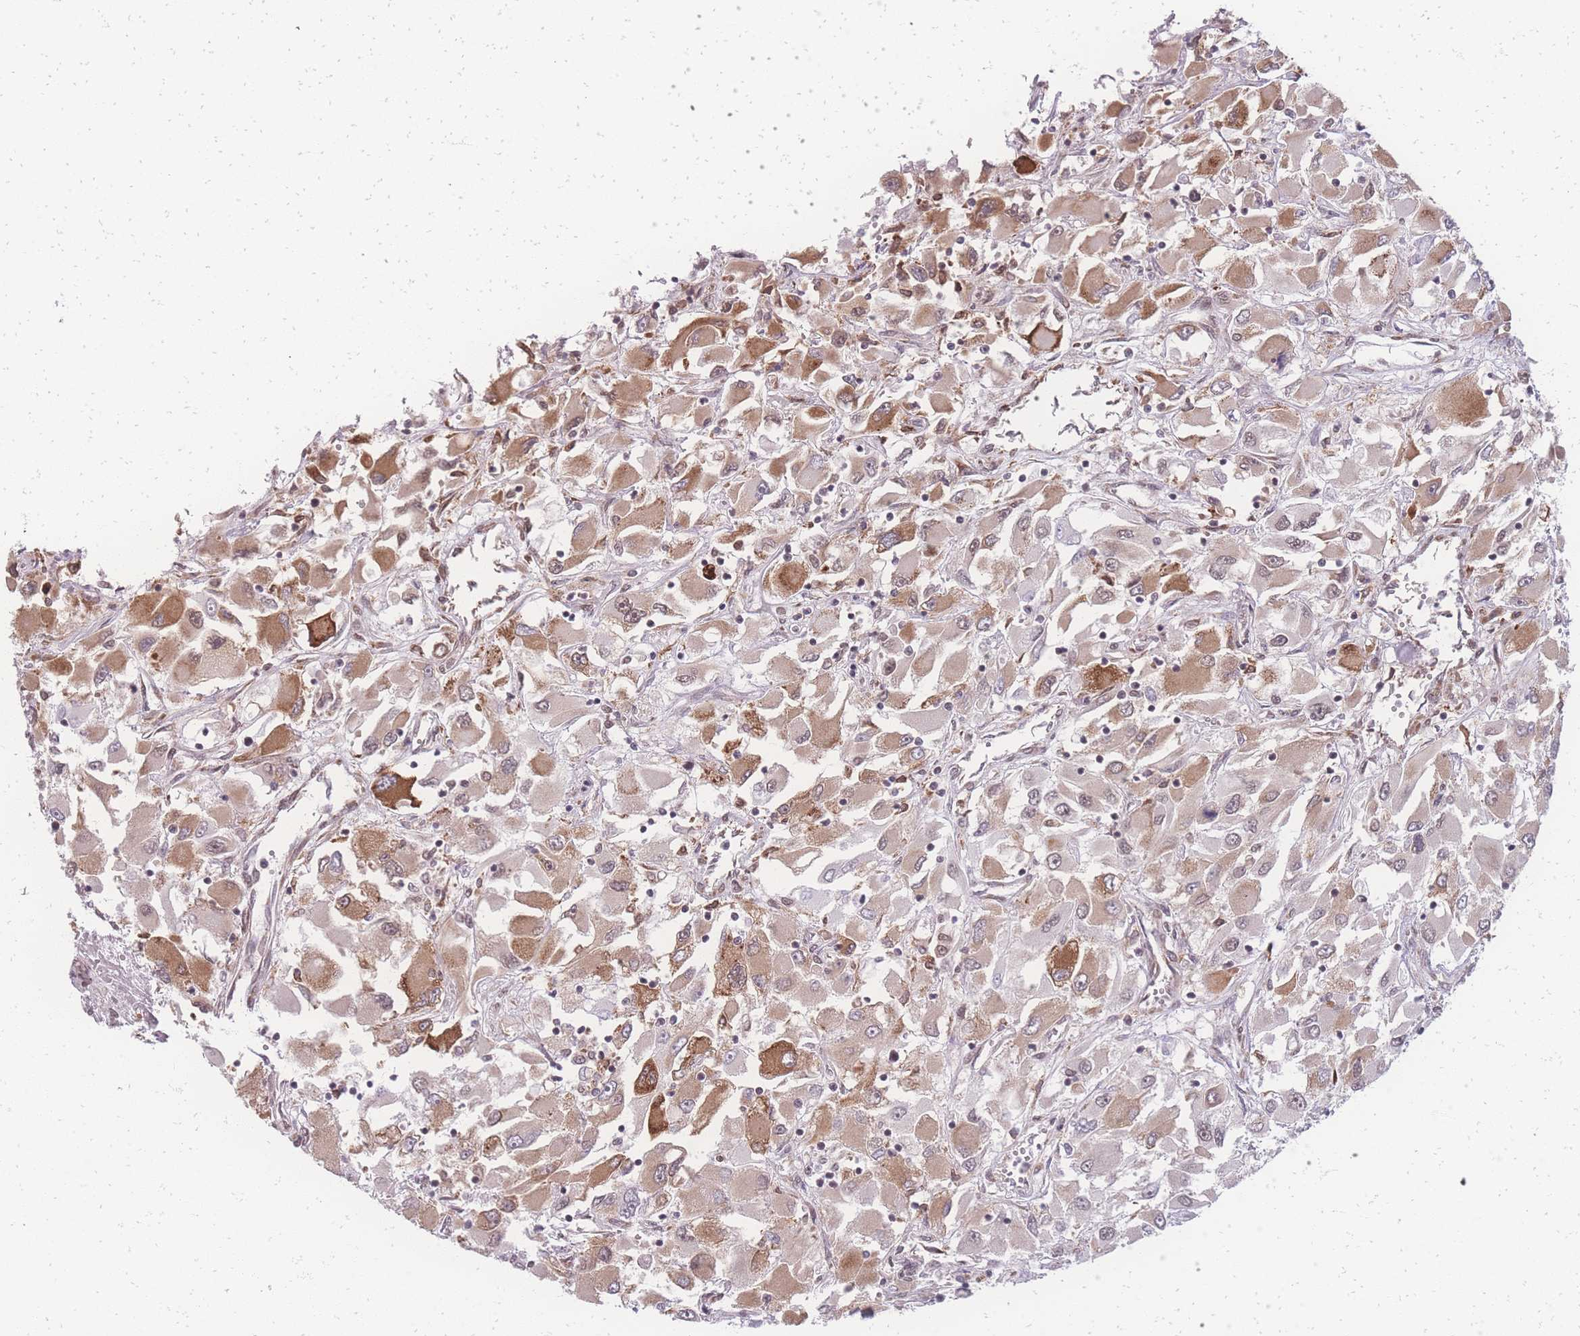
{"staining": {"intensity": "moderate", "quantity": "25%-75%", "location": "cytoplasmic/membranous"}, "tissue": "renal cancer", "cell_type": "Tumor cells", "image_type": "cancer", "snomed": [{"axis": "morphology", "description": "Adenocarcinoma, NOS"}, {"axis": "topography", "description": "Kidney"}], "caption": "The histopathology image shows staining of renal cancer, revealing moderate cytoplasmic/membranous protein positivity (brown color) within tumor cells.", "gene": "ZC3H13", "patient": {"sex": "female", "age": 52}}